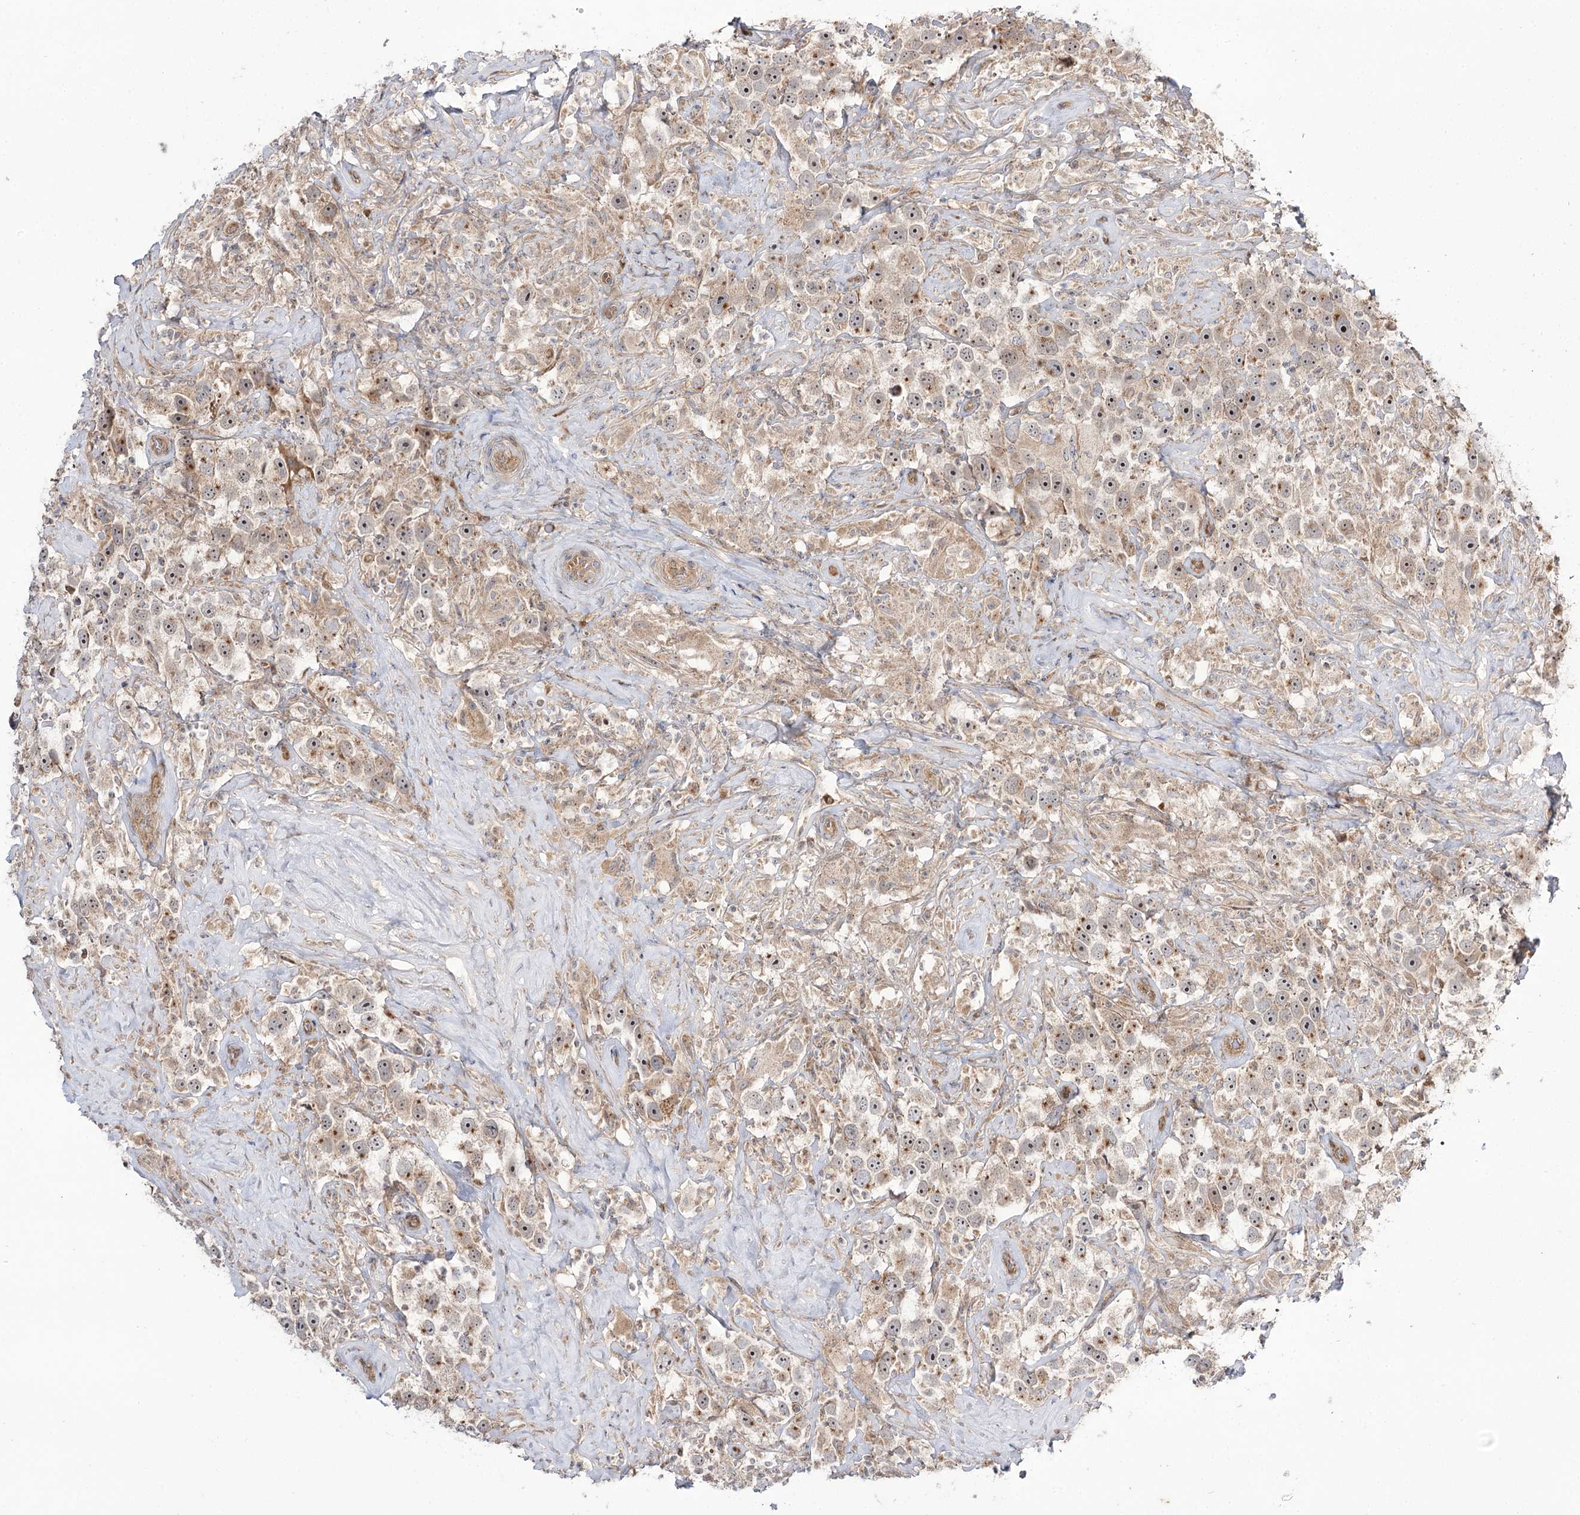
{"staining": {"intensity": "moderate", "quantity": ">75%", "location": "cytoplasmic/membranous,nuclear"}, "tissue": "testis cancer", "cell_type": "Tumor cells", "image_type": "cancer", "snomed": [{"axis": "morphology", "description": "Seminoma, NOS"}, {"axis": "topography", "description": "Testis"}], "caption": "Testis seminoma tissue reveals moderate cytoplasmic/membranous and nuclear expression in about >75% of tumor cells", "gene": "C11orf80", "patient": {"sex": "male", "age": 49}}